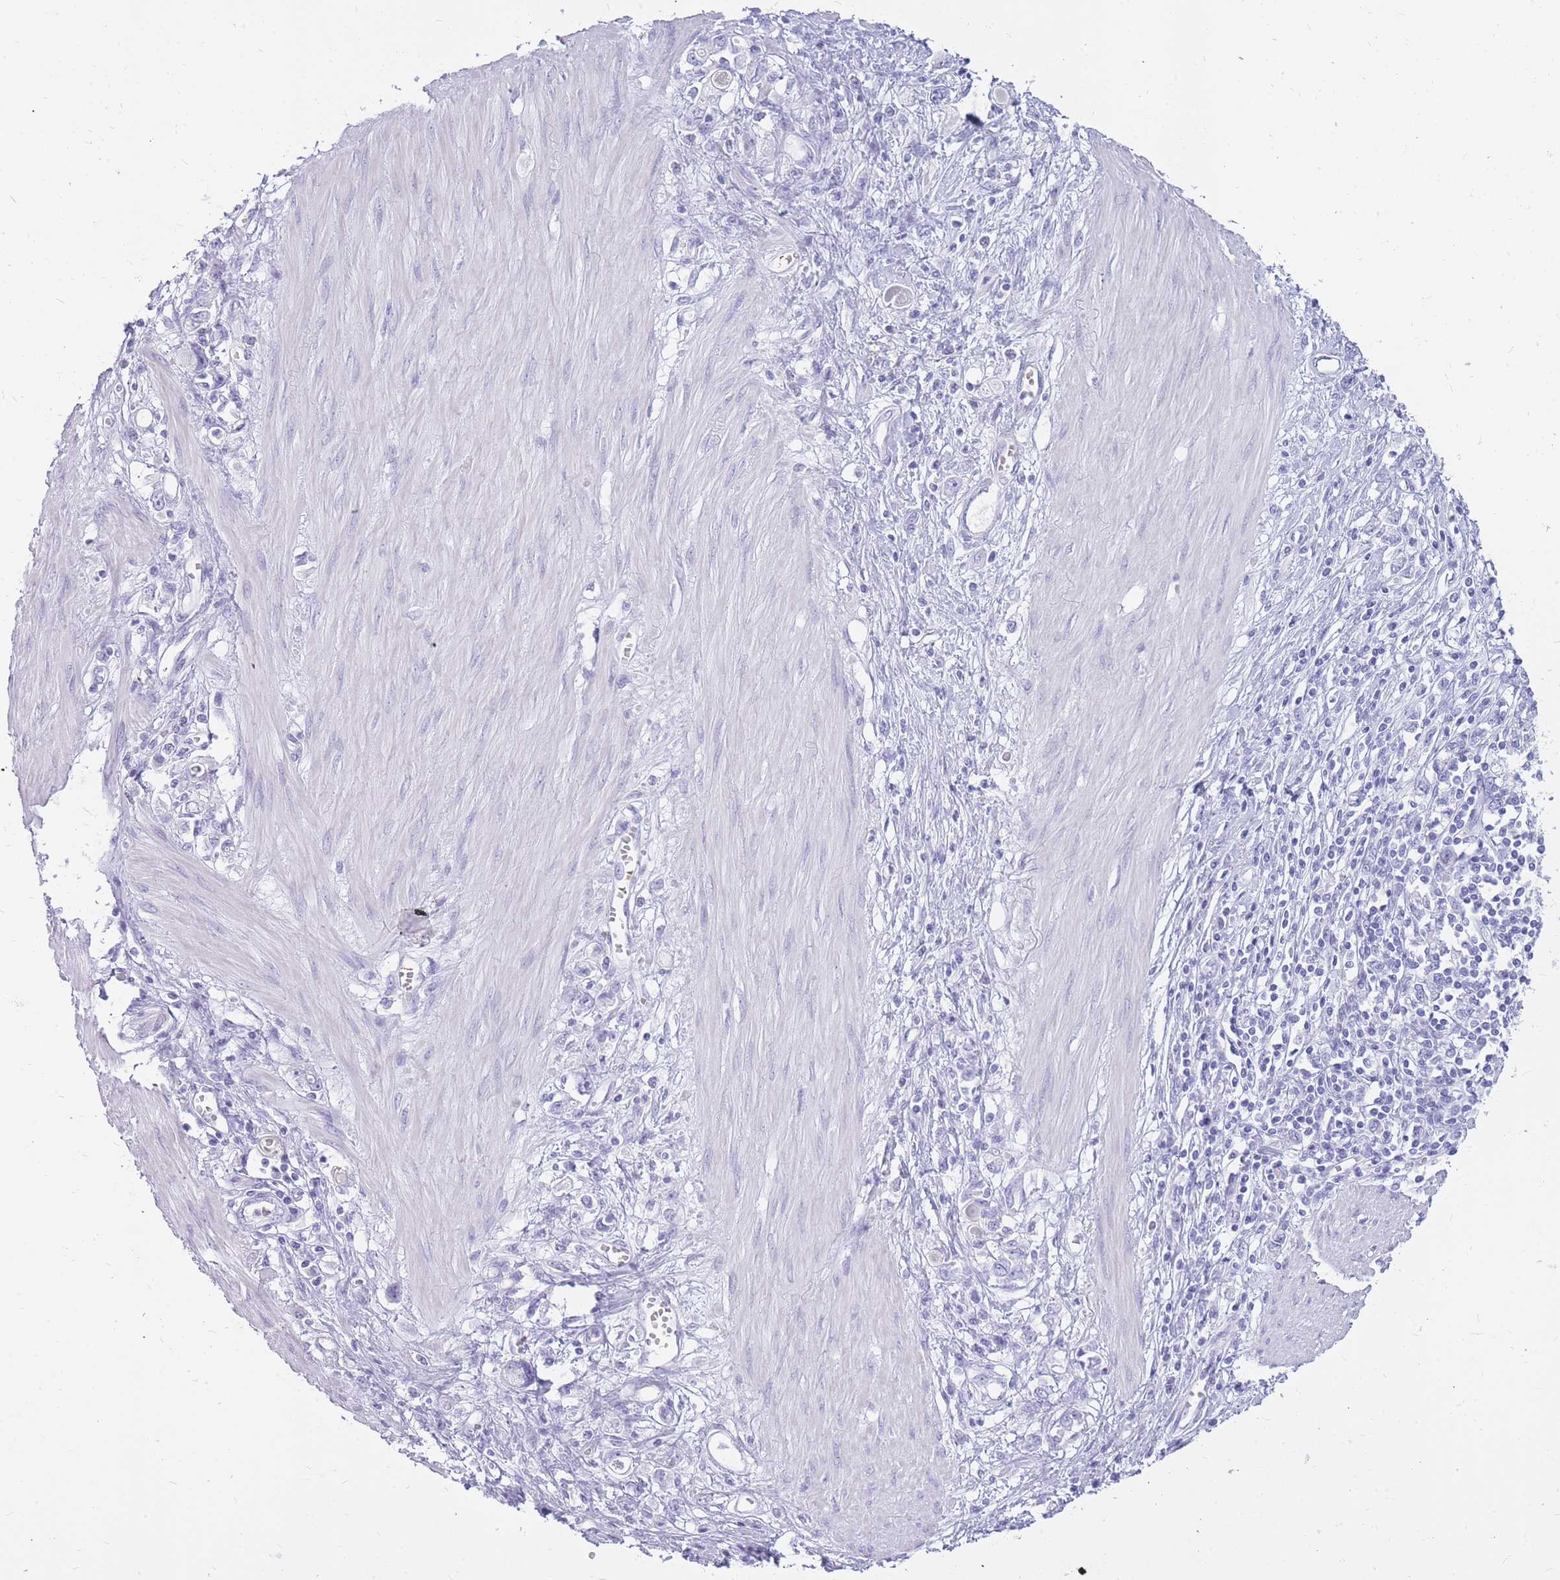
{"staining": {"intensity": "negative", "quantity": "none", "location": "none"}, "tissue": "stomach cancer", "cell_type": "Tumor cells", "image_type": "cancer", "snomed": [{"axis": "morphology", "description": "Adenocarcinoma, NOS"}, {"axis": "topography", "description": "Stomach"}], "caption": "High power microscopy histopathology image of an immunohistochemistry histopathology image of stomach cancer (adenocarcinoma), revealing no significant positivity in tumor cells. (Immunohistochemistry, brightfield microscopy, high magnification).", "gene": "INS", "patient": {"sex": "female", "age": 76}}